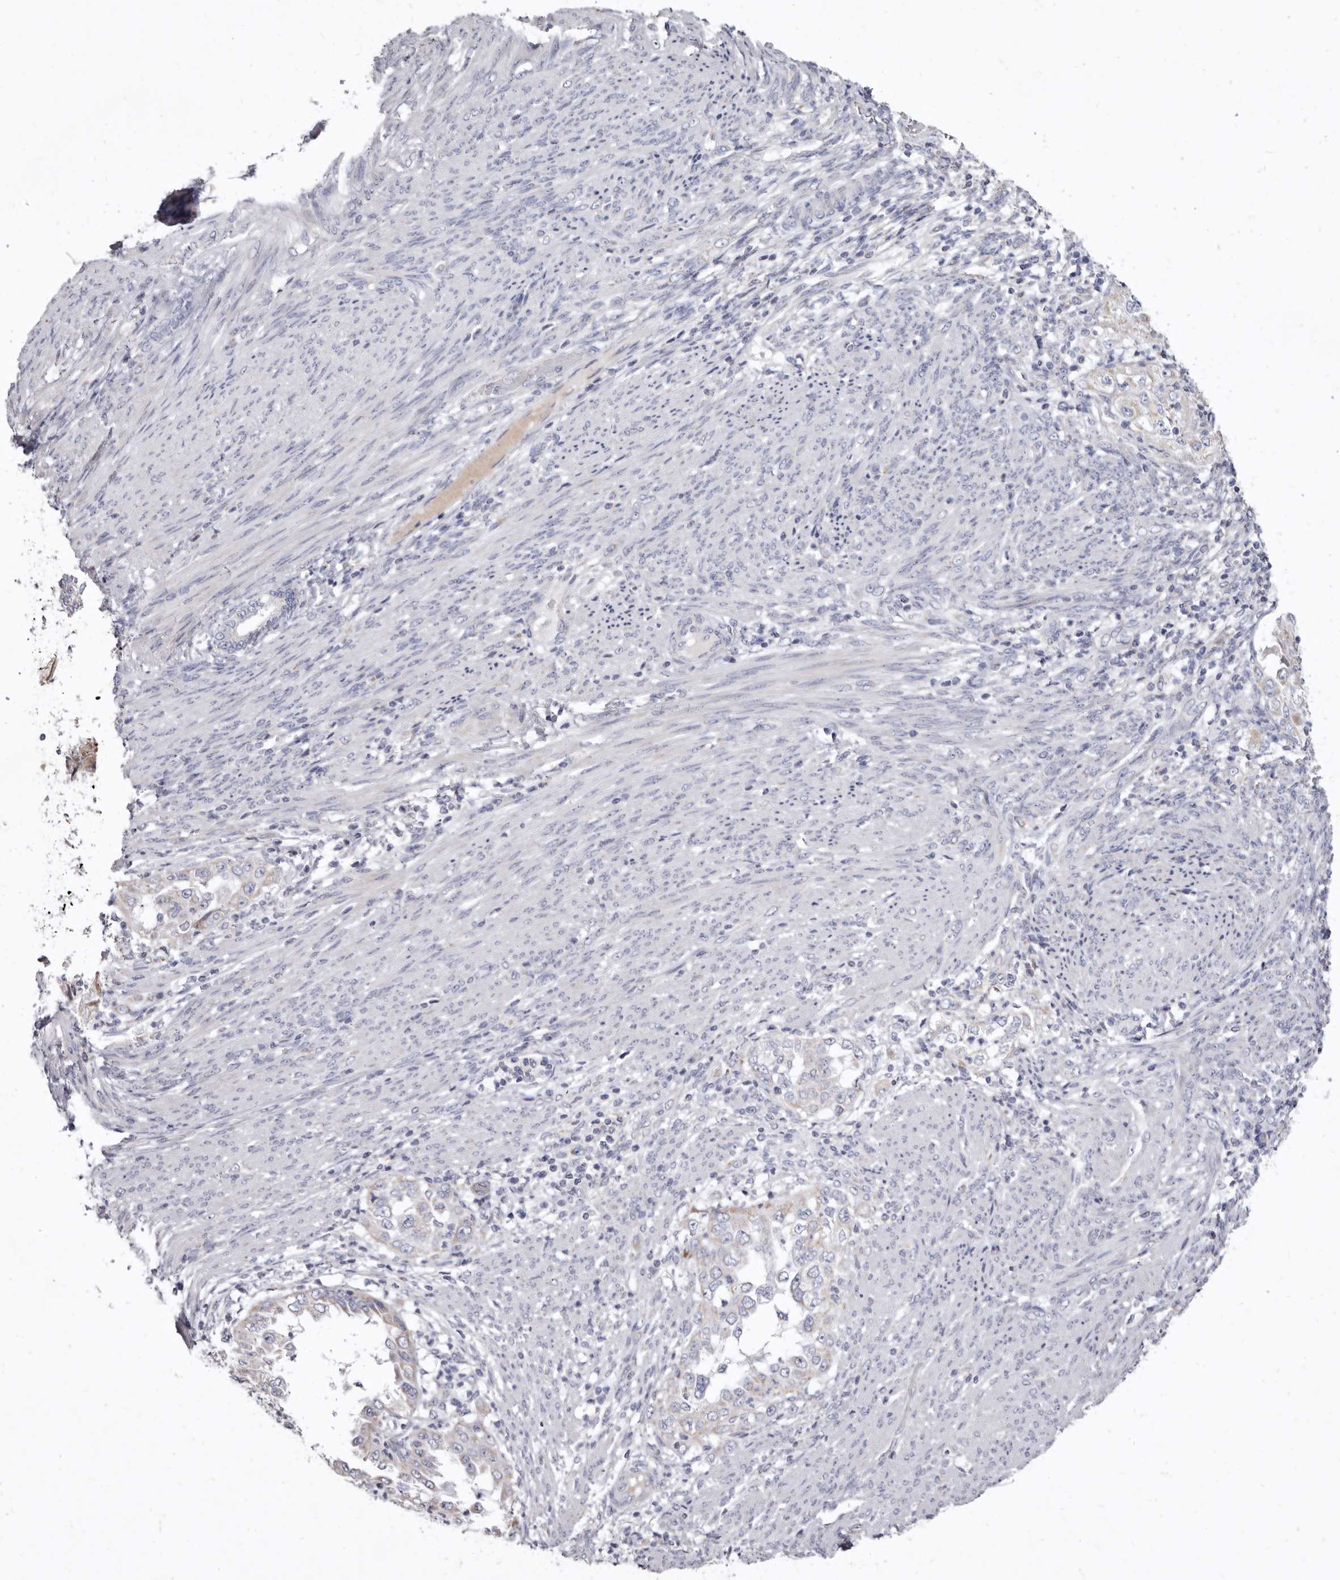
{"staining": {"intensity": "negative", "quantity": "none", "location": "none"}, "tissue": "endometrial cancer", "cell_type": "Tumor cells", "image_type": "cancer", "snomed": [{"axis": "morphology", "description": "Adenocarcinoma, NOS"}, {"axis": "topography", "description": "Endometrium"}], "caption": "High magnification brightfield microscopy of endometrial cancer (adenocarcinoma) stained with DAB (brown) and counterstained with hematoxylin (blue): tumor cells show no significant expression.", "gene": "CYP2E1", "patient": {"sex": "female", "age": 85}}